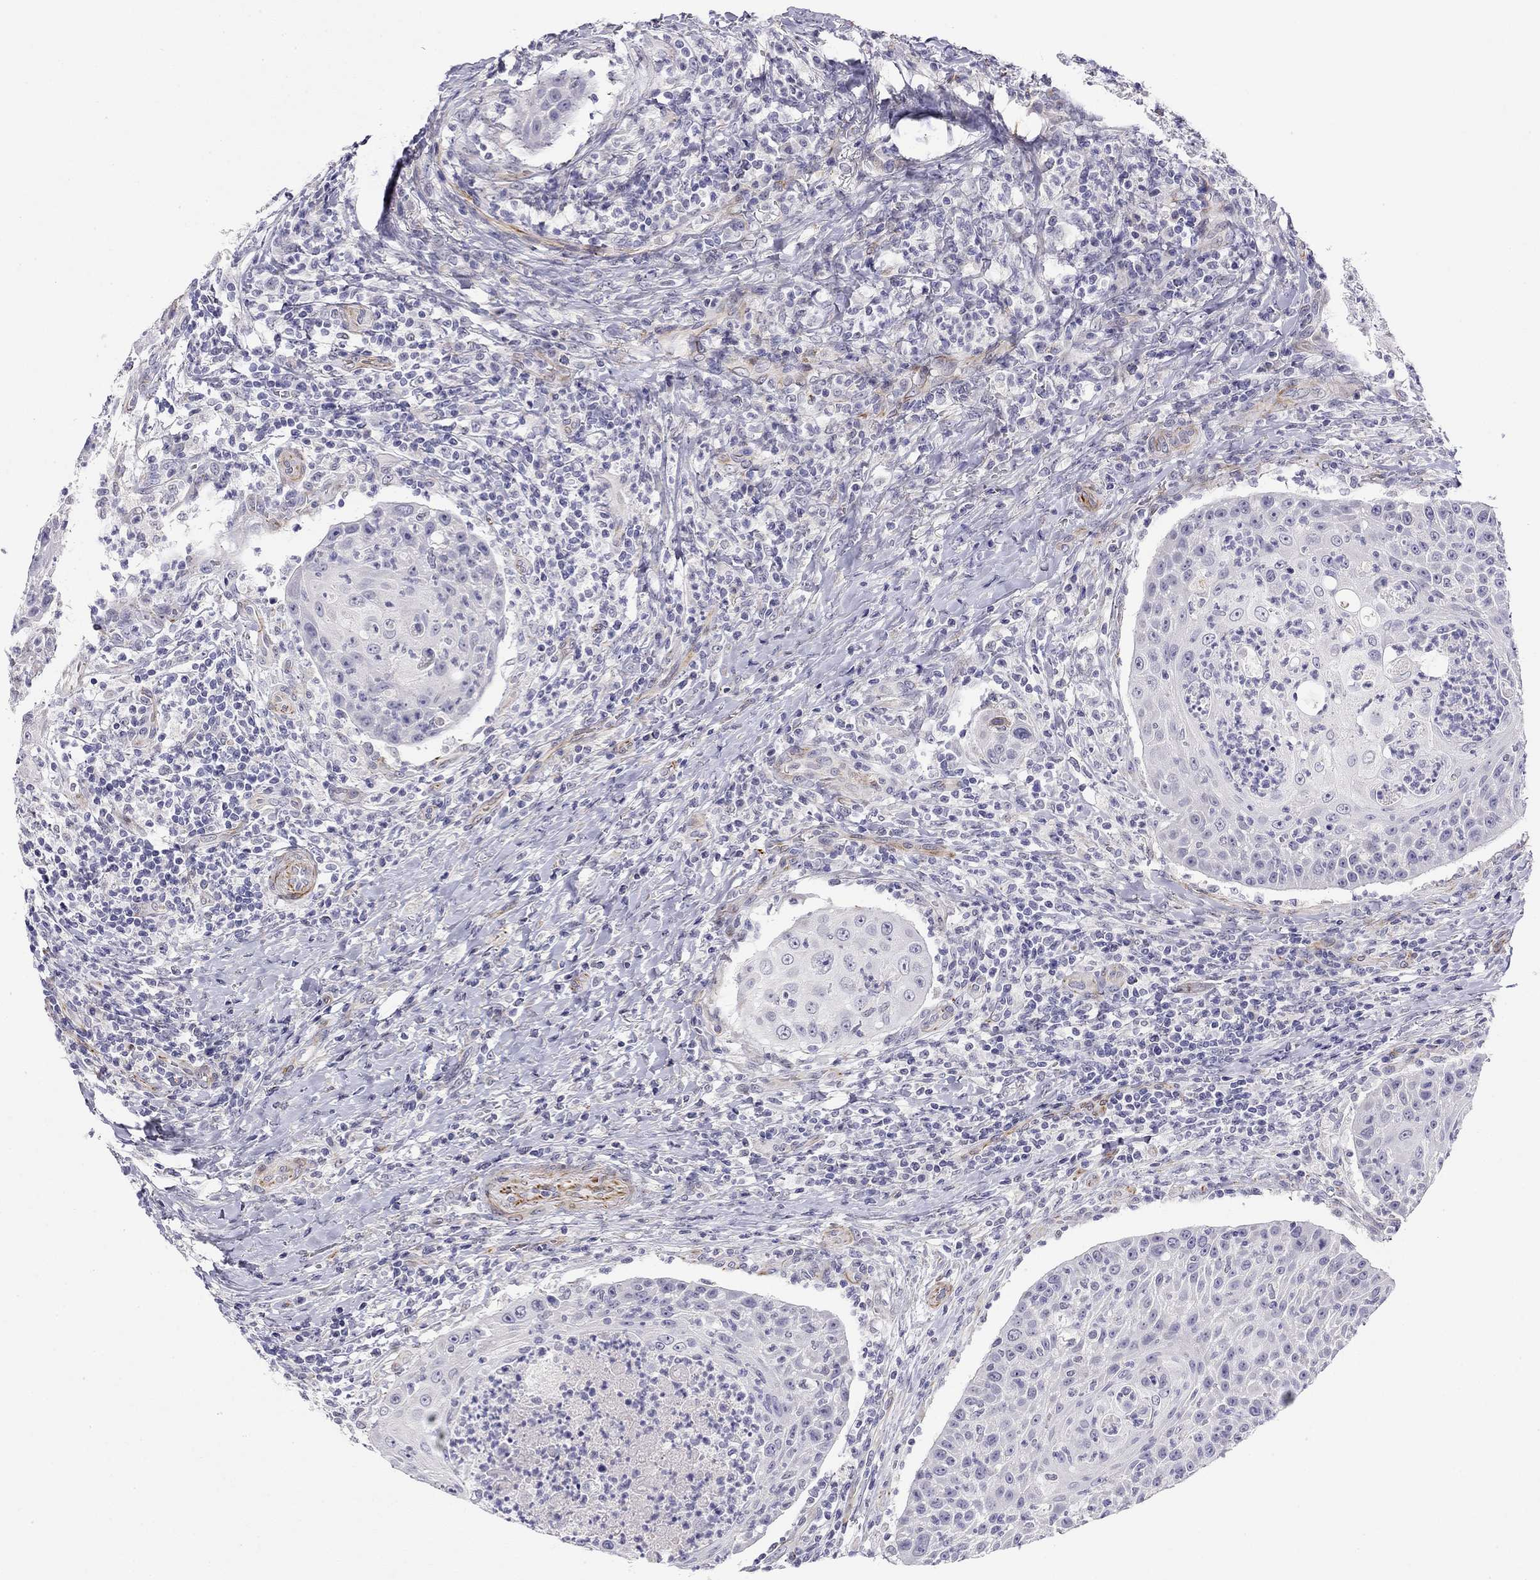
{"staining": {"intensity": "negative", "quantity": "none", "location": "none"}, "tissue": "head and neck cancer", "cell_type": "Tumor cells", "image_type": "cancer", "snomed": [{"axis": "morphology", "description": "Squamous cell carcinoma, NOS"}, {"axis": "topography", "description": "Head-Neck"}], "caption": "Immunohistochemical staining of human head and neck squamous cell carcinoma displays no significant positivity in tumor cells.", "gene": "RTL1", "patient": {"sex": "male", "age": 69}}